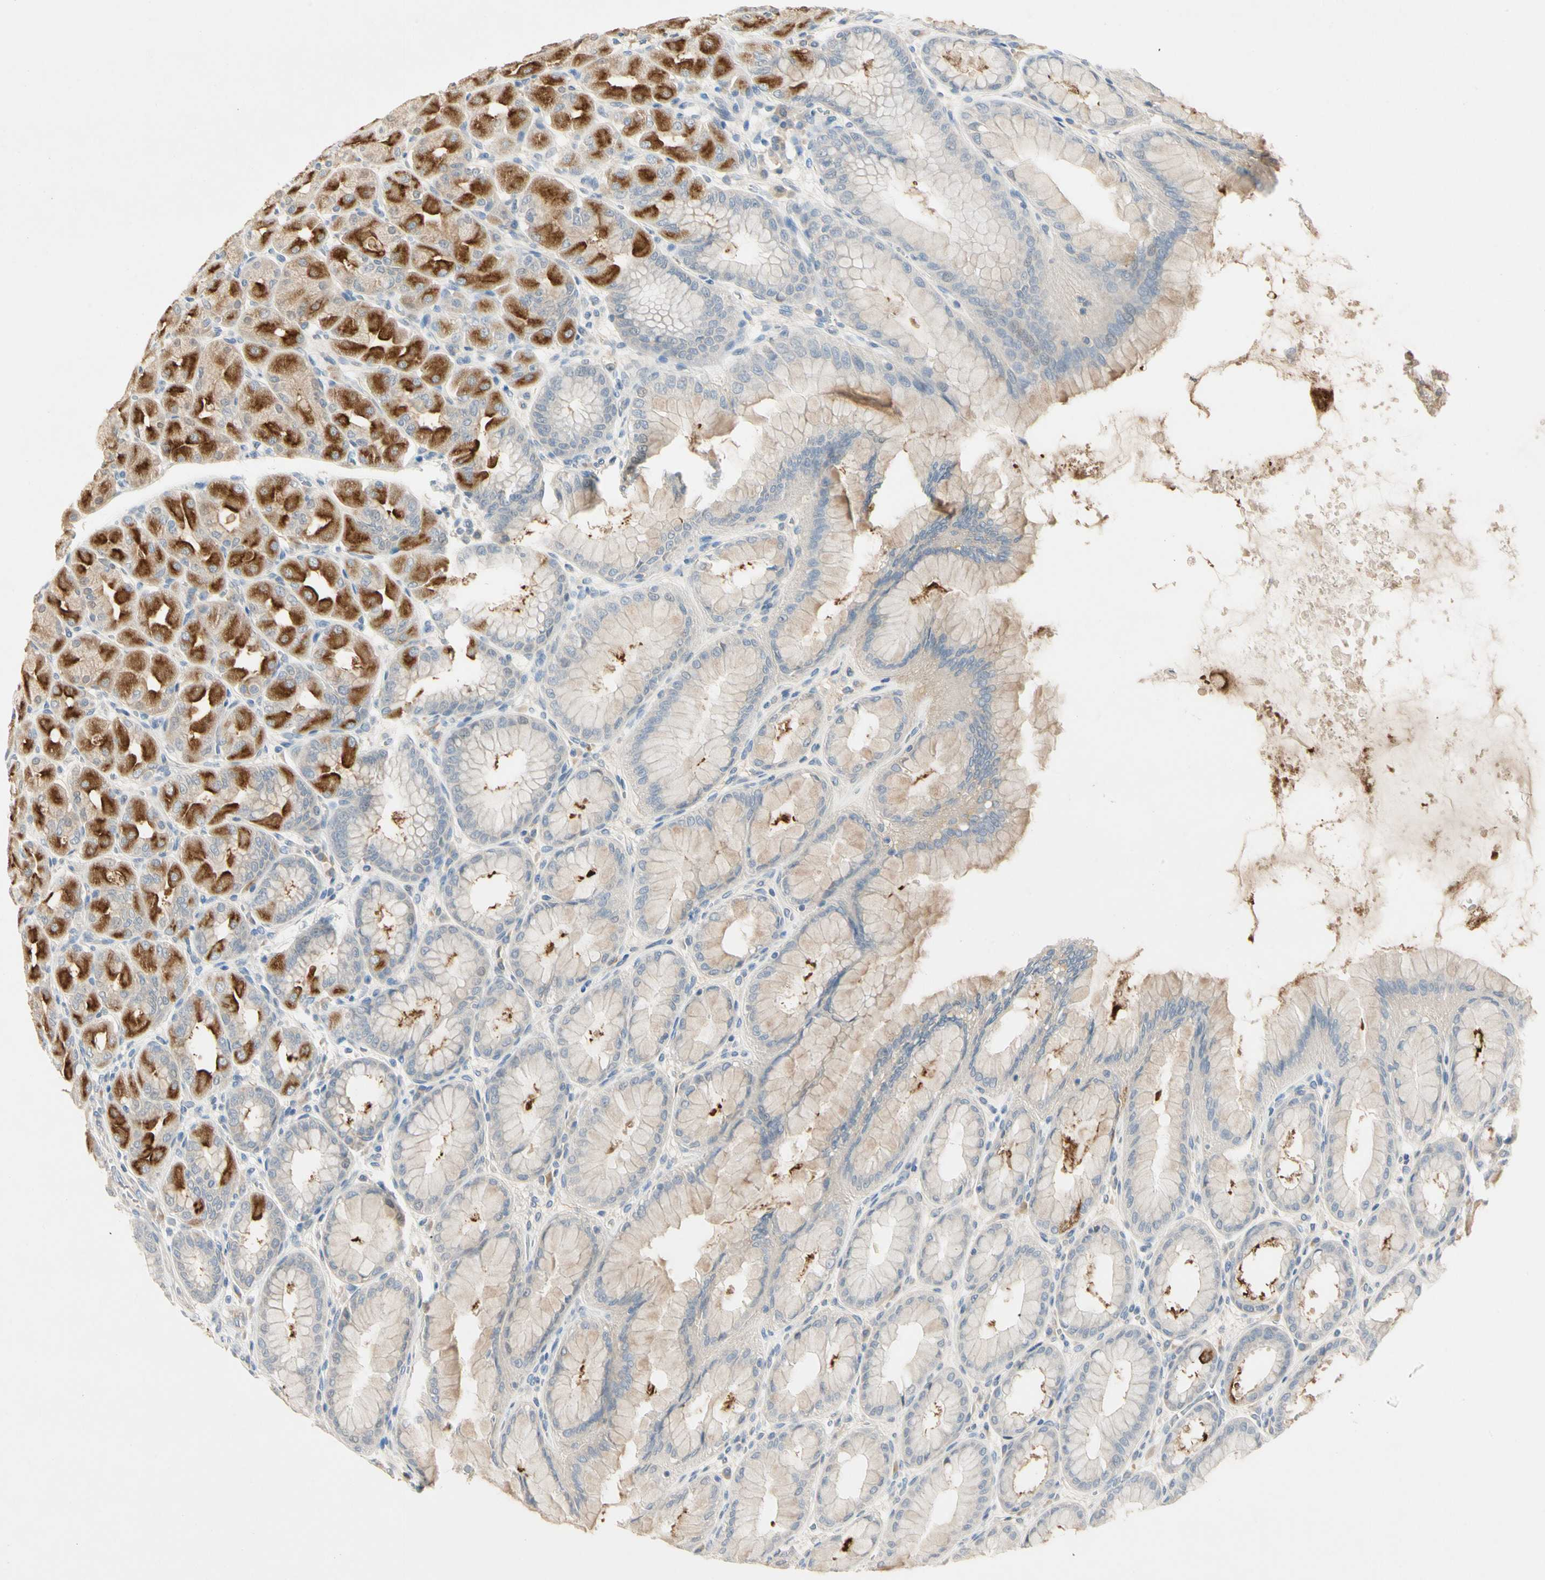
{"staining": {"intensity": "strong", "quantity": "<25%", "location": "cytoplasmic/membranous"}, "tissue": "stomach", "cell_type": "Glandular cells", "image_type": "normal", "snomed": [{"axis": "morphology", "description": "Normal tissue, NOS"}, {"axis": "topography", "description": "Stomach, upper"}], "caption": "Immunohistochemical staining of unremarkable human stomach exhibits strong cytoplasmic/membranous protein staining in approximately <25% of glandular cells.", "gene": "PRSS21", "patient": {"sex": "female", "age": 56}}